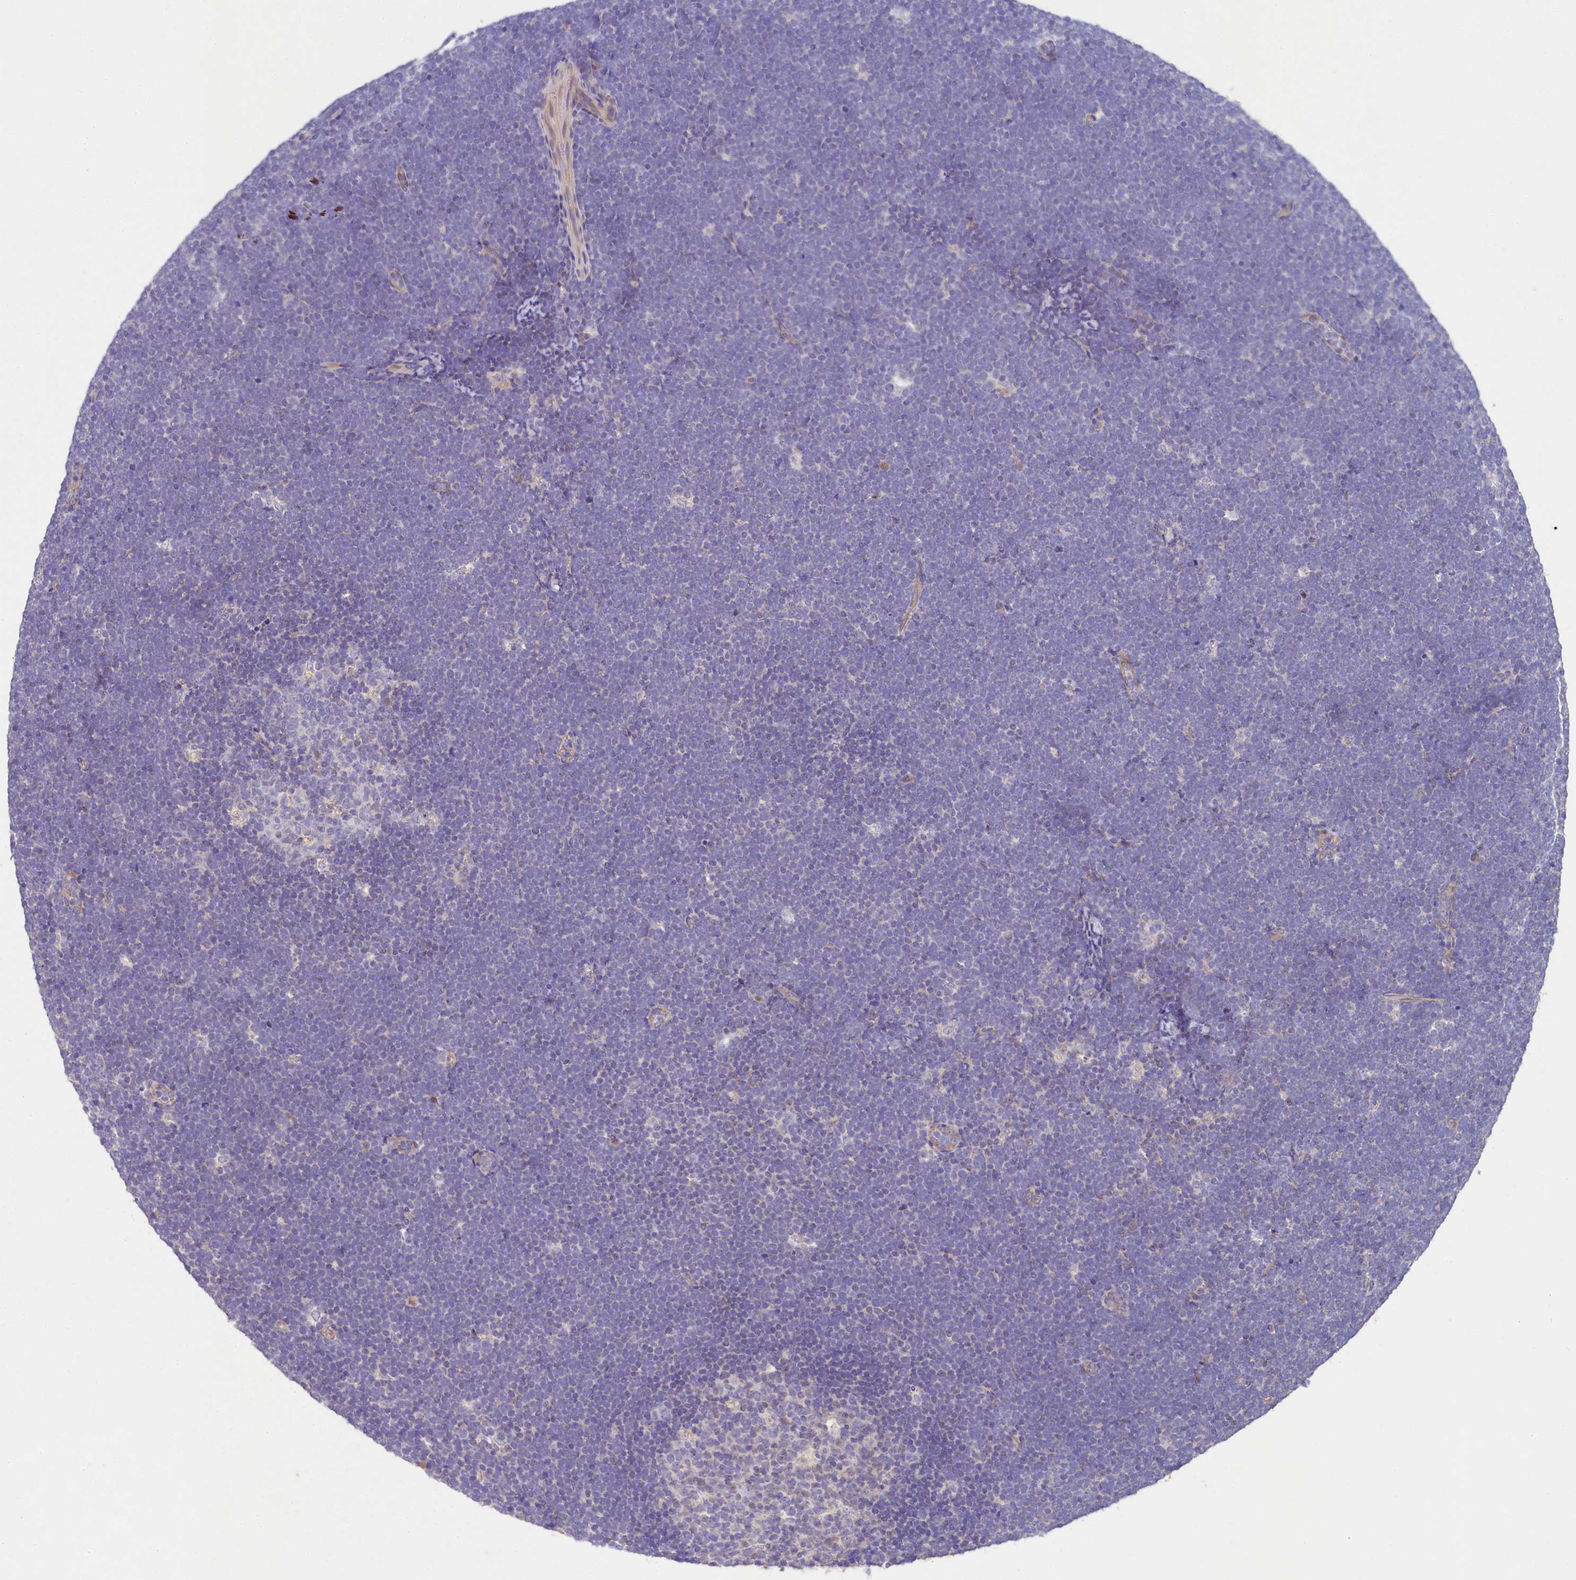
{"staining": {"intensity": "negative", "quantity": "none", "location": "none"}, "tissue": "lymphoma", "cell_type": "Tumor cells", "image_type": "cancer", "snomed": [{"axis": "morphology", "description": "Malignant lymphoma, non-Hodgkin's type, High grade"}, {"axis": "topography", "description": "Lymph node"}], "caption": "Immunohistochemical staining of malignant lymphoma, non-Hodgkin's type (high-grade) shows no significant staining in tumor cells.", "gene": "FXYD6", "patient": {"sex": "male", "age": 13}}